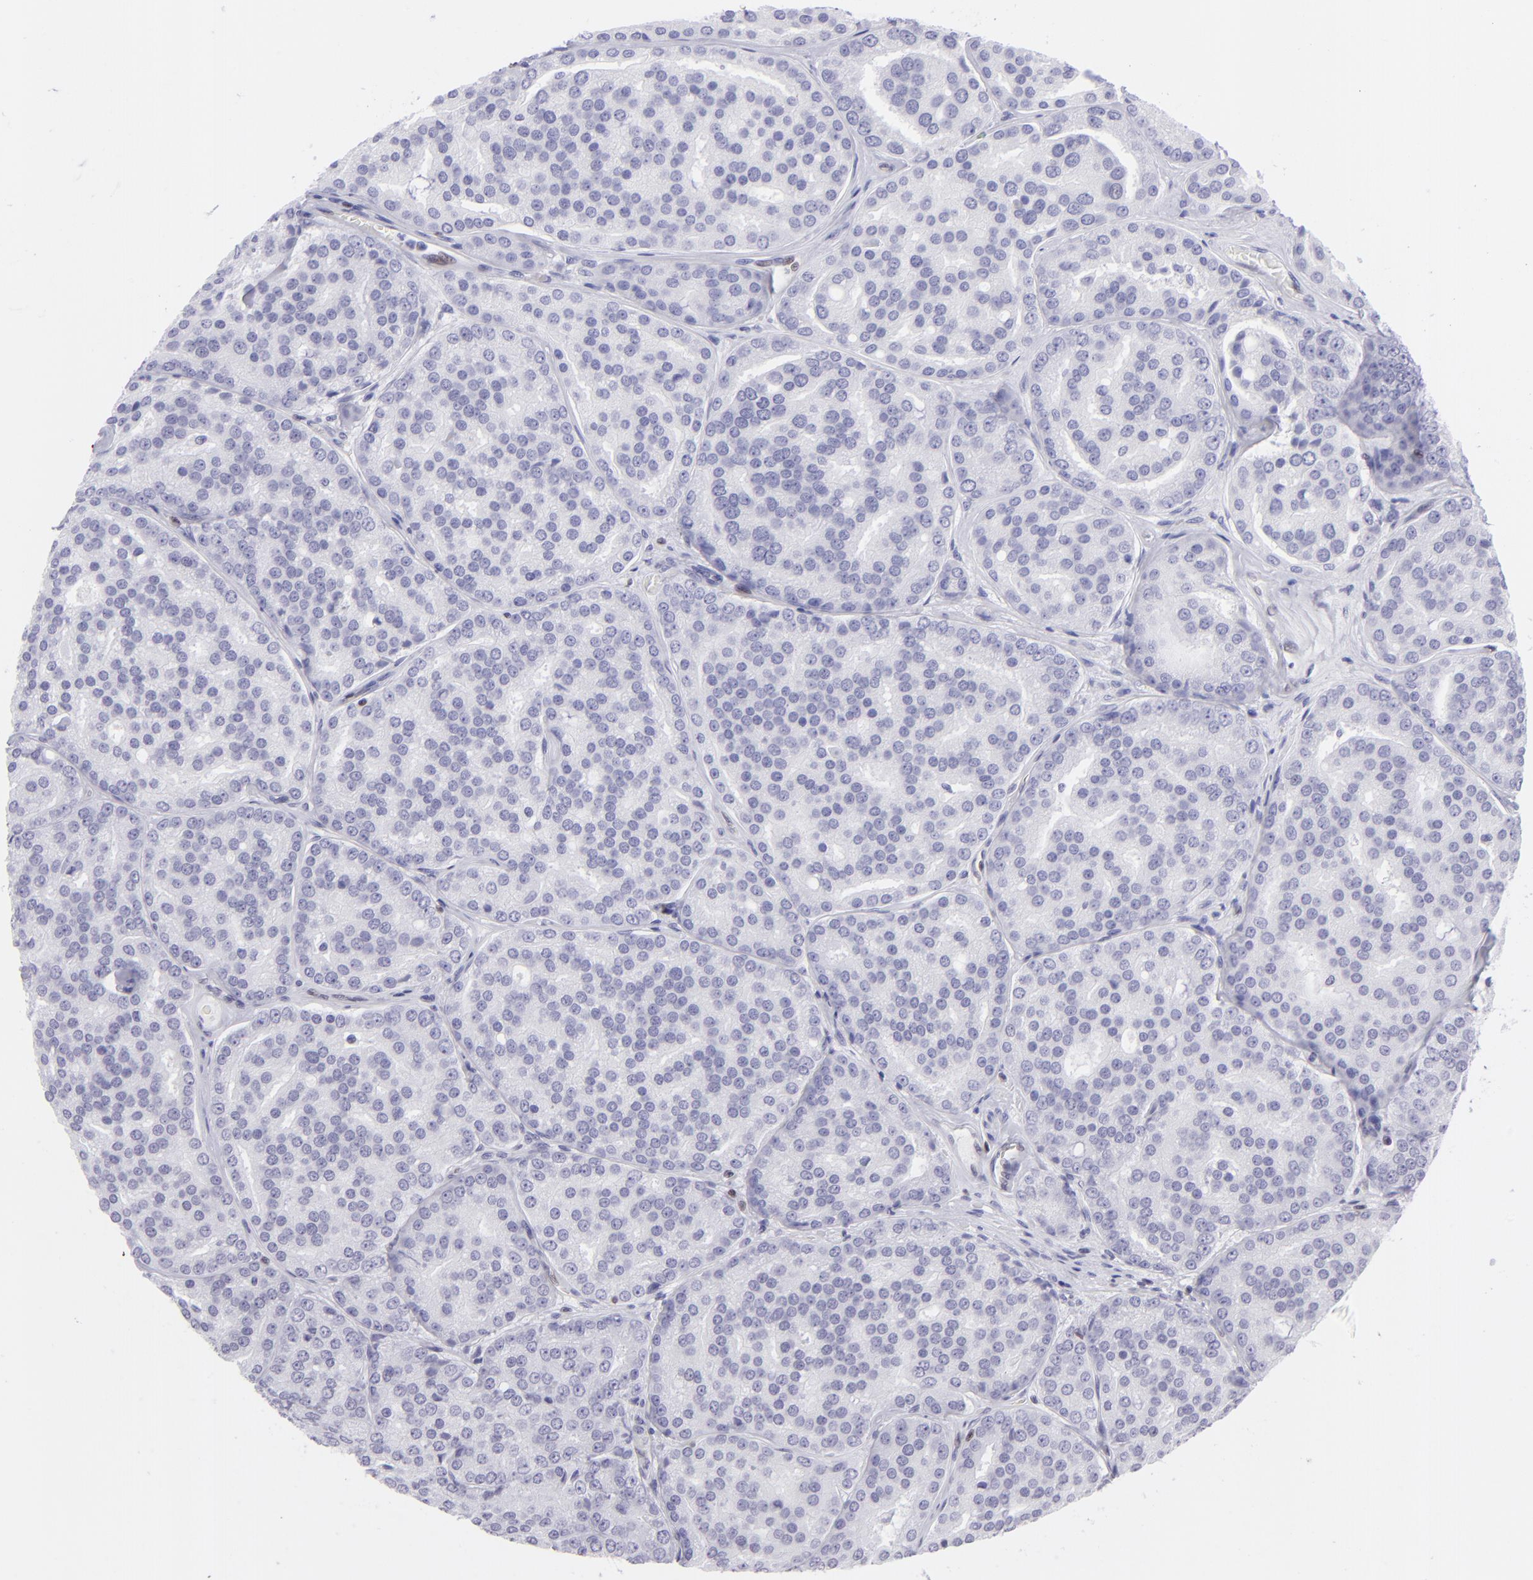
{"staining": {"intensity": "negative", "quantity": "none", "location": "none"}, "tissue": "prostate cancer", "cell_type": "Tumor cells", "image_type": "cancer", "snomed": [{"axis": "morphology", "description": "Adenocarcinoma, High grade"}, {"axis": "topography", "description": "Prostate"}], "caption": "An IHC photomicrograph of prostate cancer (high-grade adenocarcinoma) is shown. There is no staining in tumor cells of prostate cancer (high-grade adenocarcinoma).", "gene": "ETS1", "patient": {"sex": "male", "age": 64}}